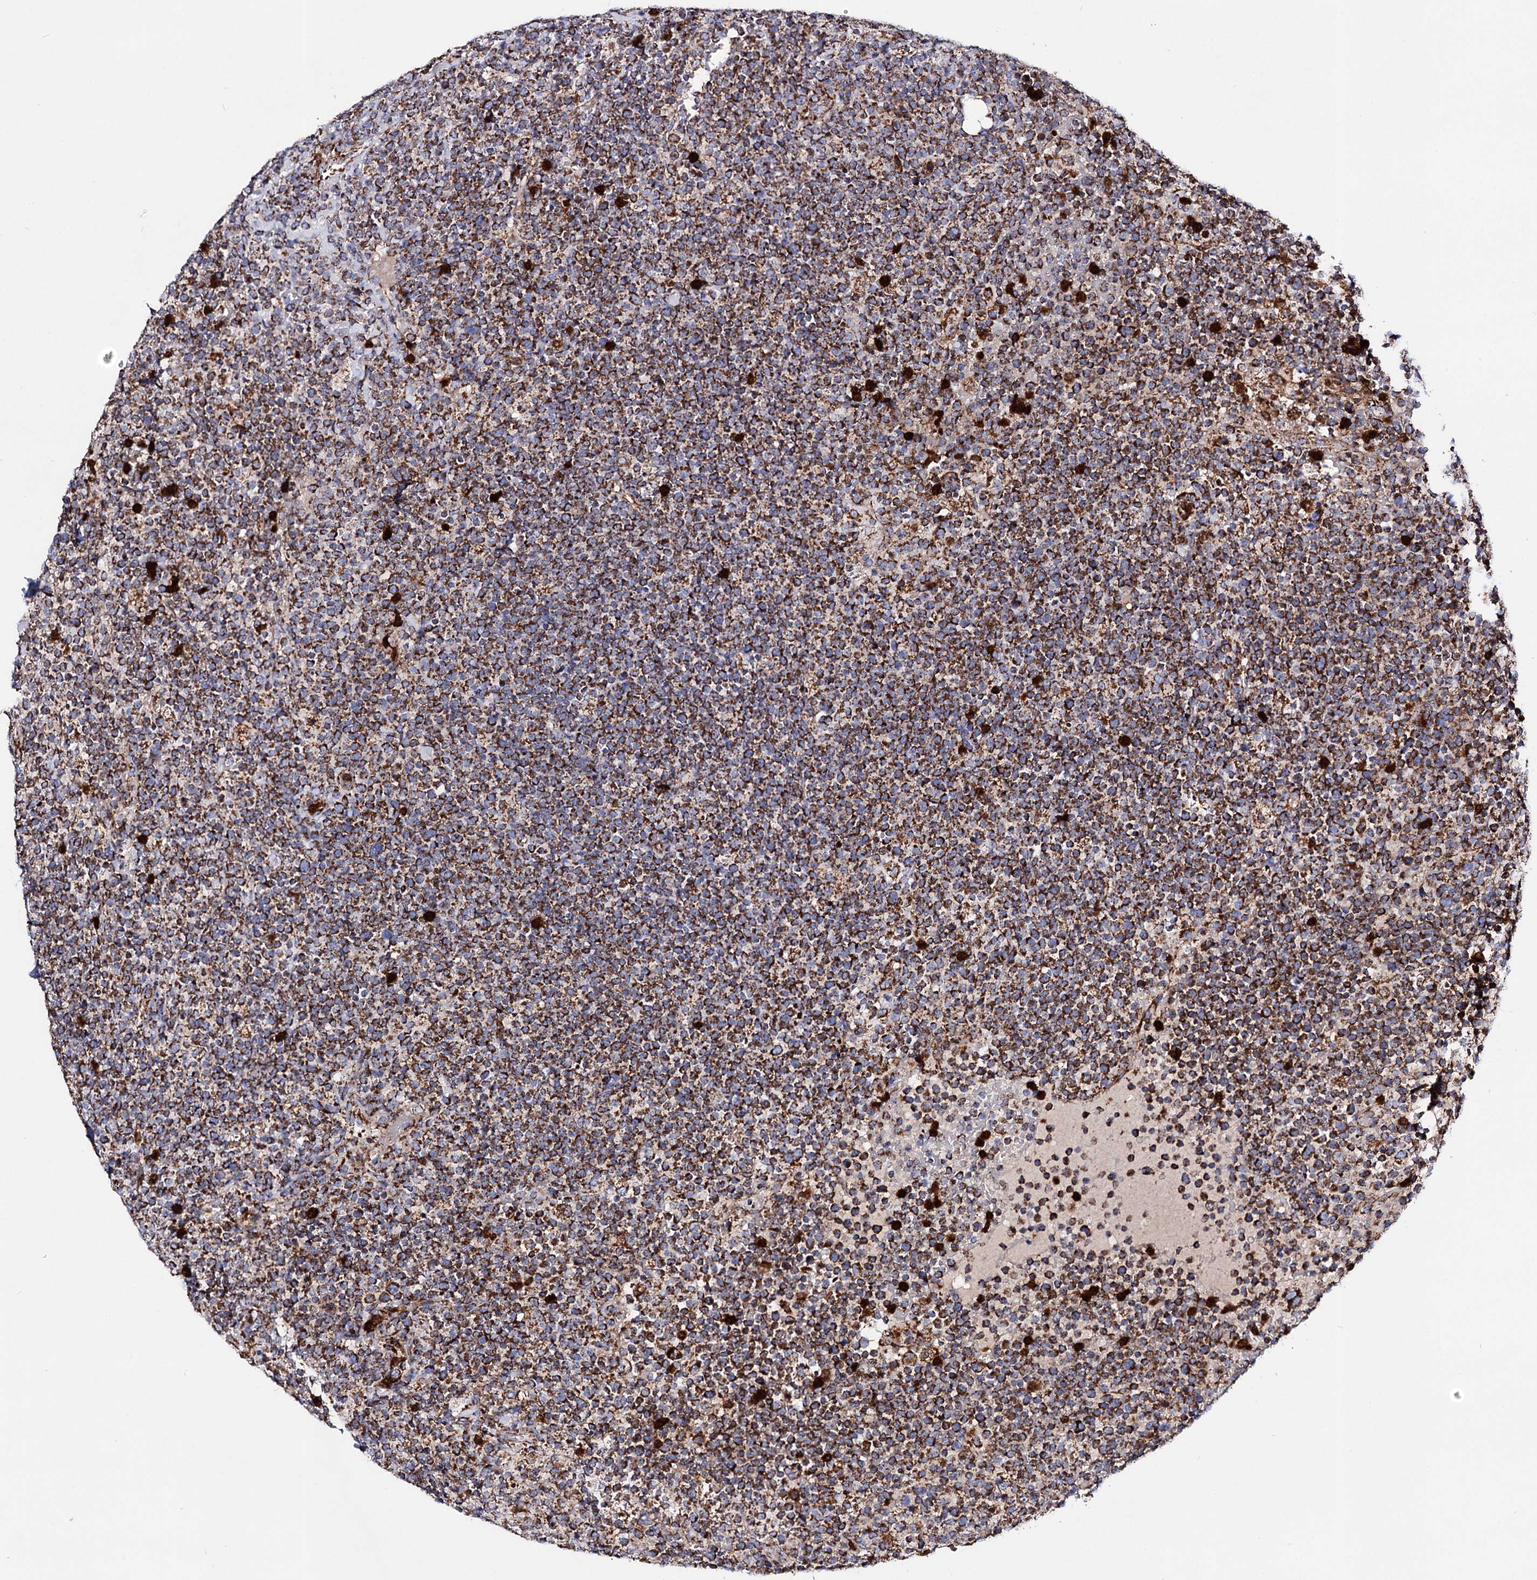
{"staining": {"intensity": "moderate", "quantity": ">75%", "location": "cytoplasmic/membranous"}, "tissue": "lymphoma", "cell_type": "Tumor cells", "image_type": "cancer", "snomed": [{"axis": "morphology", "description": "Malignant lymphoma, non-Hodgkin's type, High grade"}, {"axis": "topography", "description": "Lymph node"}], "caption": "A high-resolution image shows immunohistochemistry staining of high-grade malignant lymphoma, non-Hodgkin's type, which demonstrates moderate cytoplasmic/membranous positivity in about >75% of tumor cells.", "gene": "ACAD9", "patient": {"sex": "male", "age": 61}}